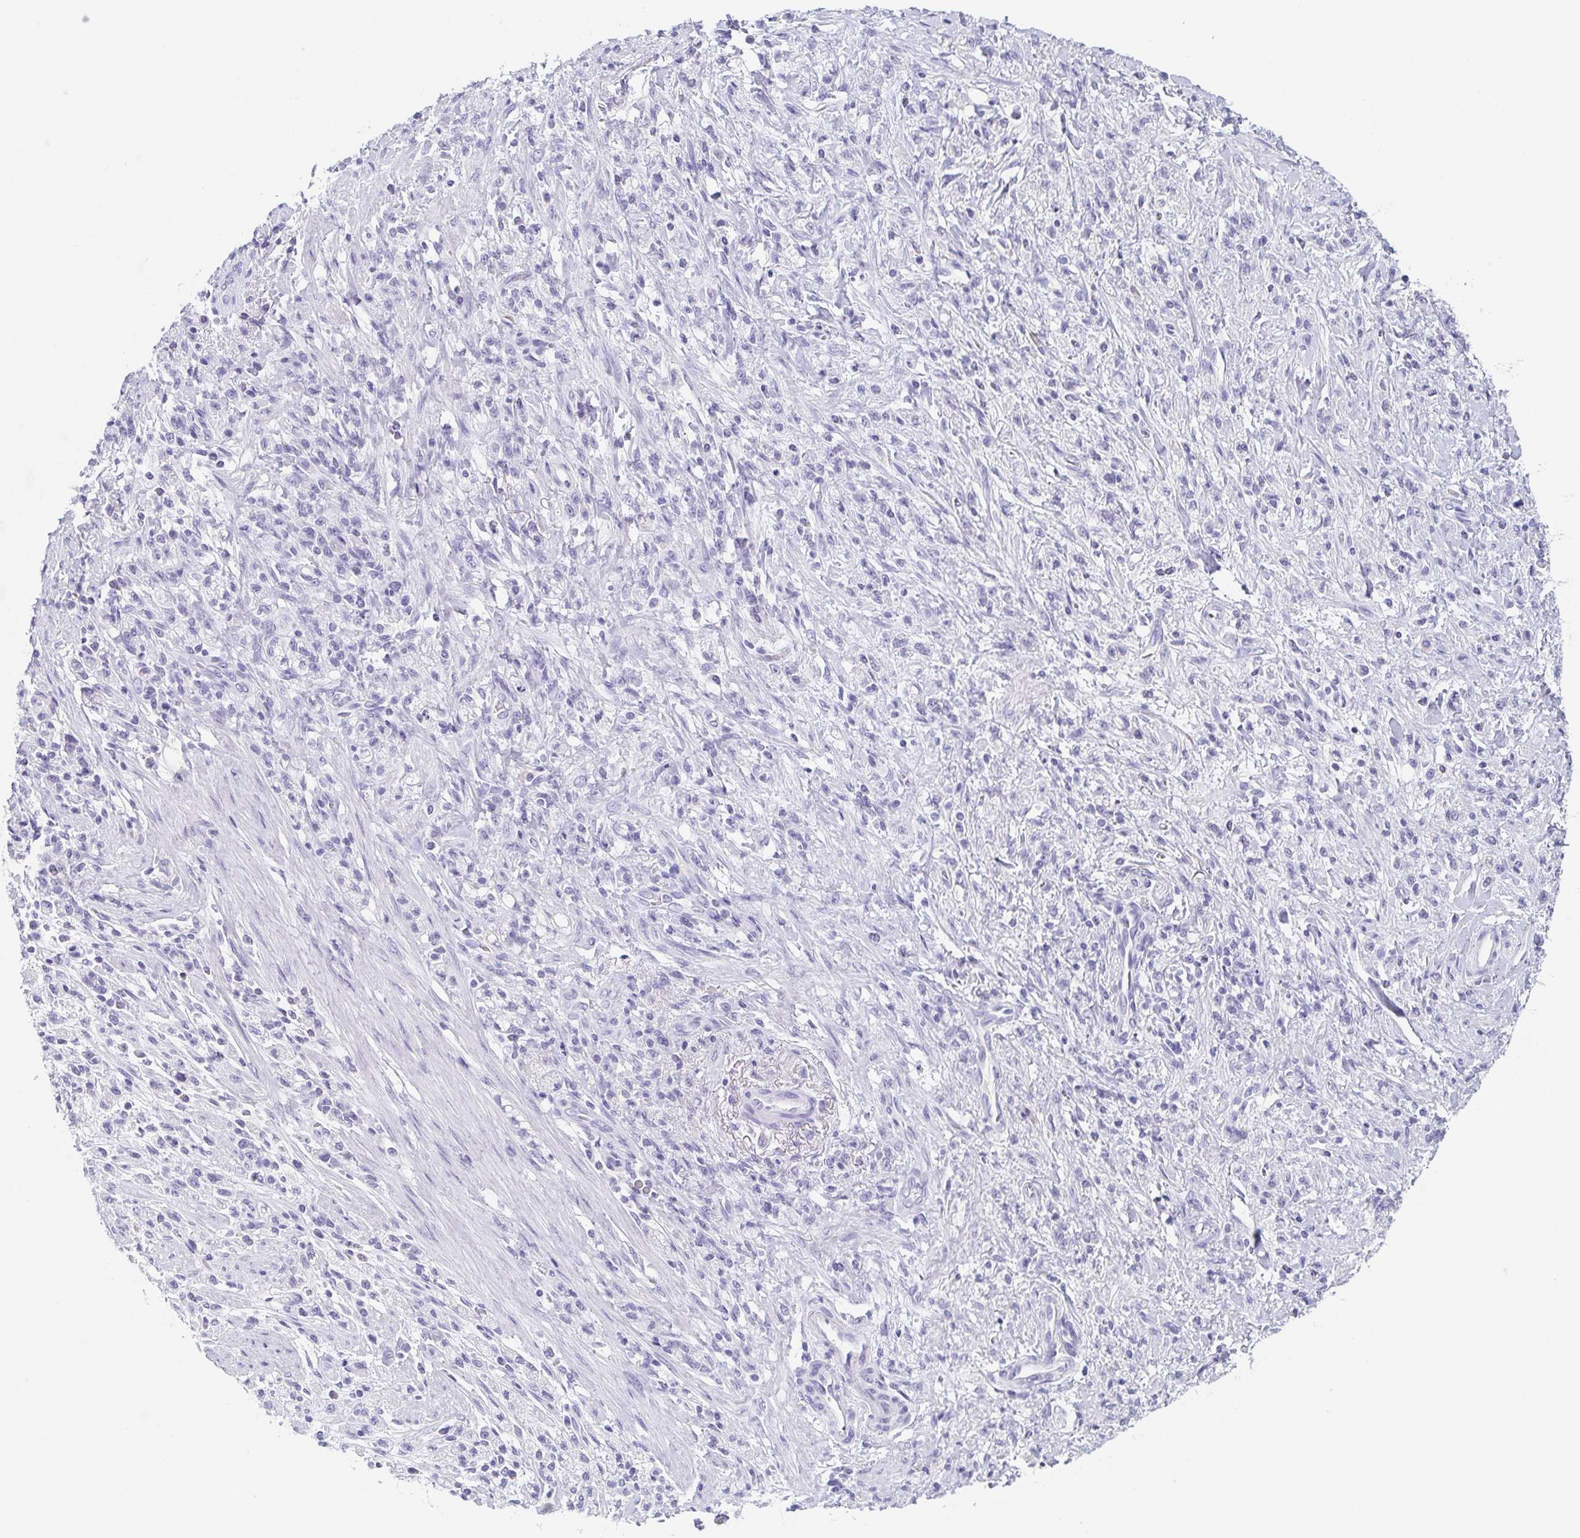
{"staining": {"intensity": "negative", "quantity": "none", "location": "none"}, "tissue": "stomach cancer", "cell_type": "Tumor cells", "image_type": "cancer", "snomed": [{"axis": "morphology", "description": "Adenocarcinoma, NOS"}, {"axis": "topography", "description": "Stomach"}], "caption": "Immunohistochemistry (IHC) histopathology image of human stomach adenocarcinoma stained for a protein (brown), which reveals no positivity in tumor cells.", "gene": "ITLN1", "patient": {"sex": "male", "age": 77}}